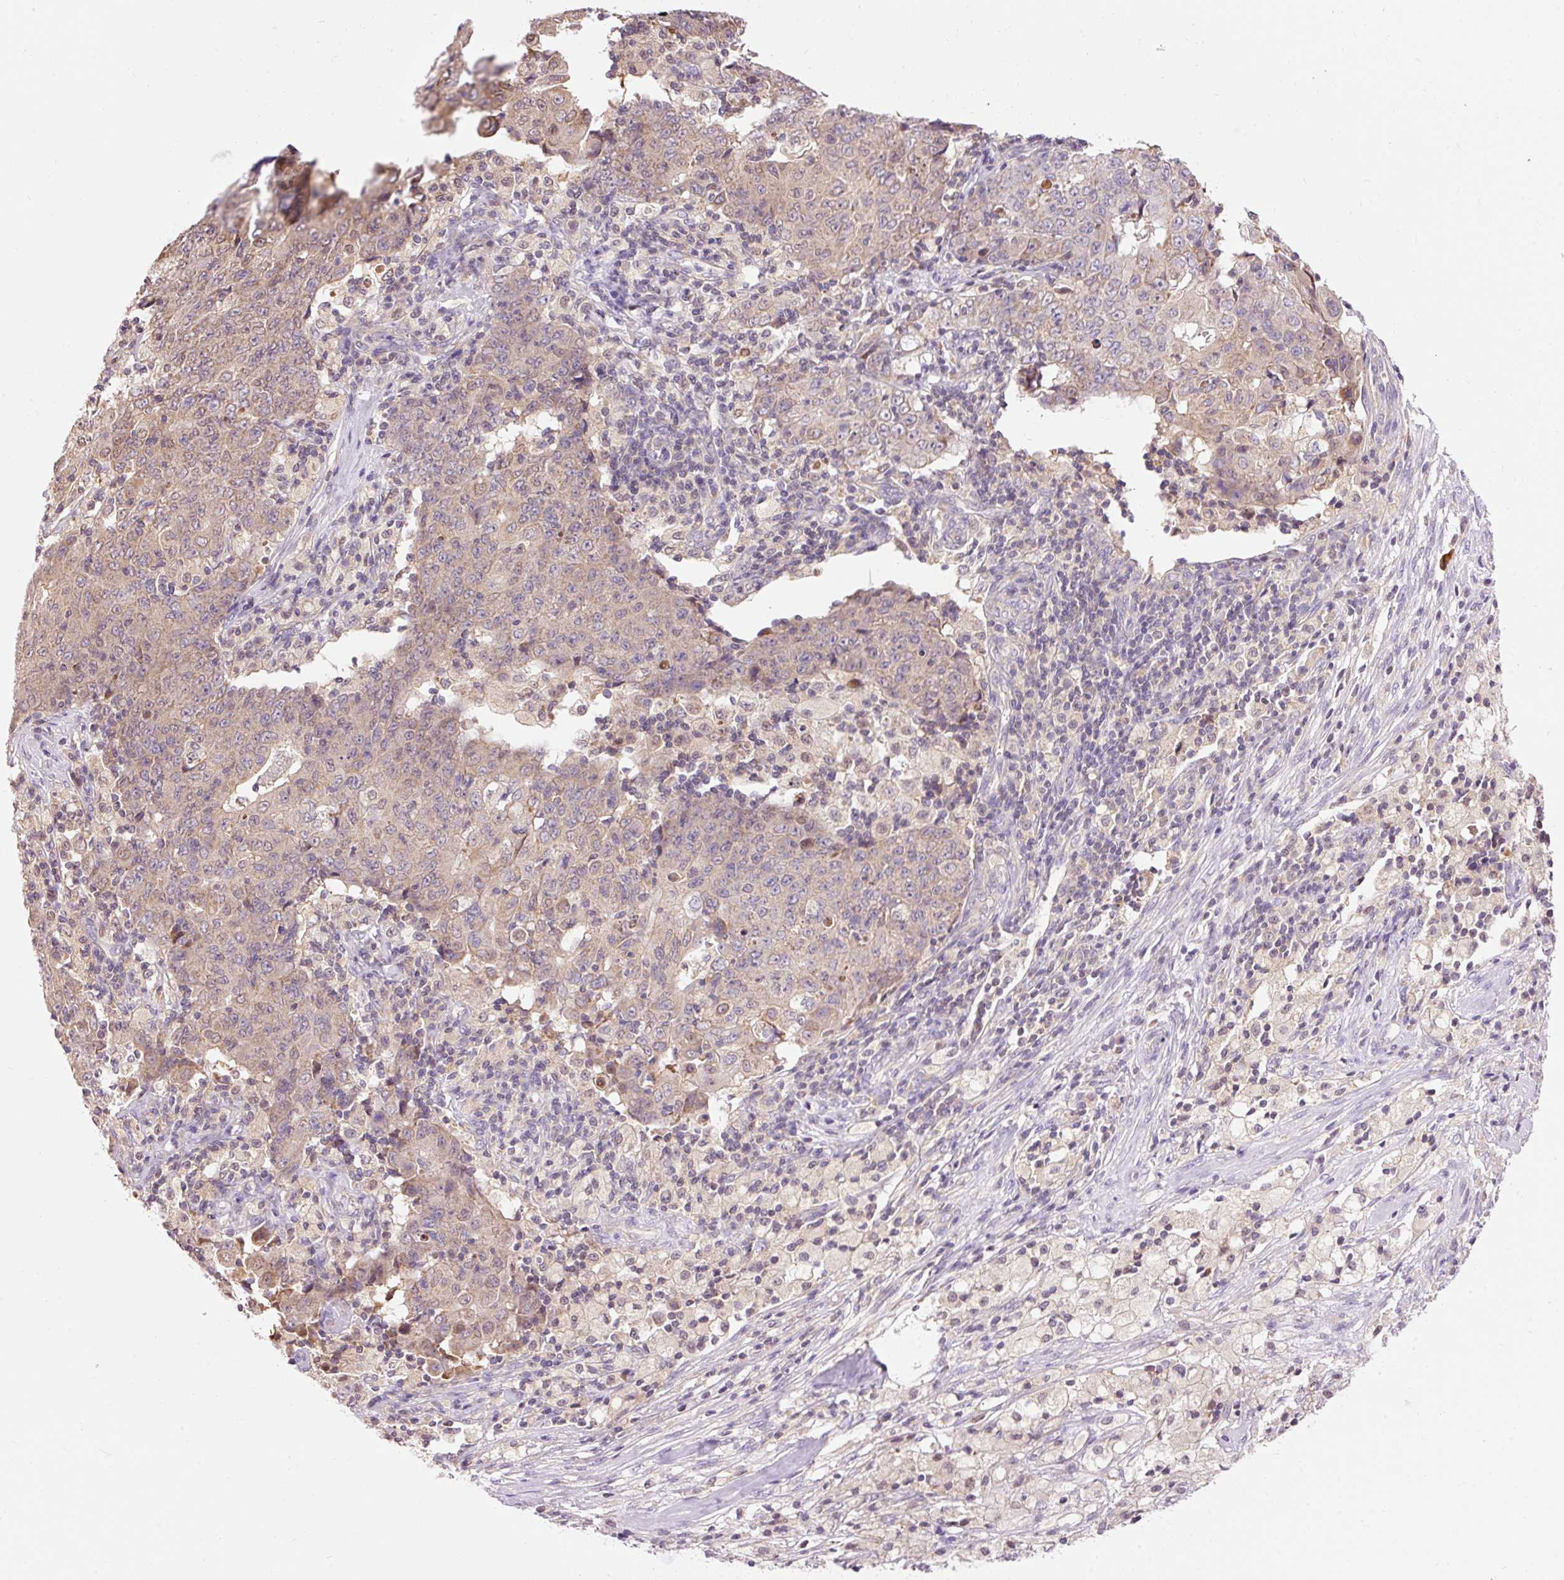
{"staining": {"intensity": "weak", "quantity": "25%-75%", "location": "cytoplasmic/membranous,nuclear"}, "tissue": "ovarian cancer", "cell_type": "Tumor cells", "image_type": "cancer", "snomed": [{"axis": "morphology", "description": "Carcinoma, endometroid"}, {"axis": "topography", "description": "Ovary"}], "caption": "Immunohistochemical staining of human ovarian endometroid carcinoma demonstrates weak cytoplasmic/membranous and nuclear protein positivity in approximately 25%-75% of tumor cells.", "gene": "IMMT", "patient": {"sex": "female", "age": 42}}